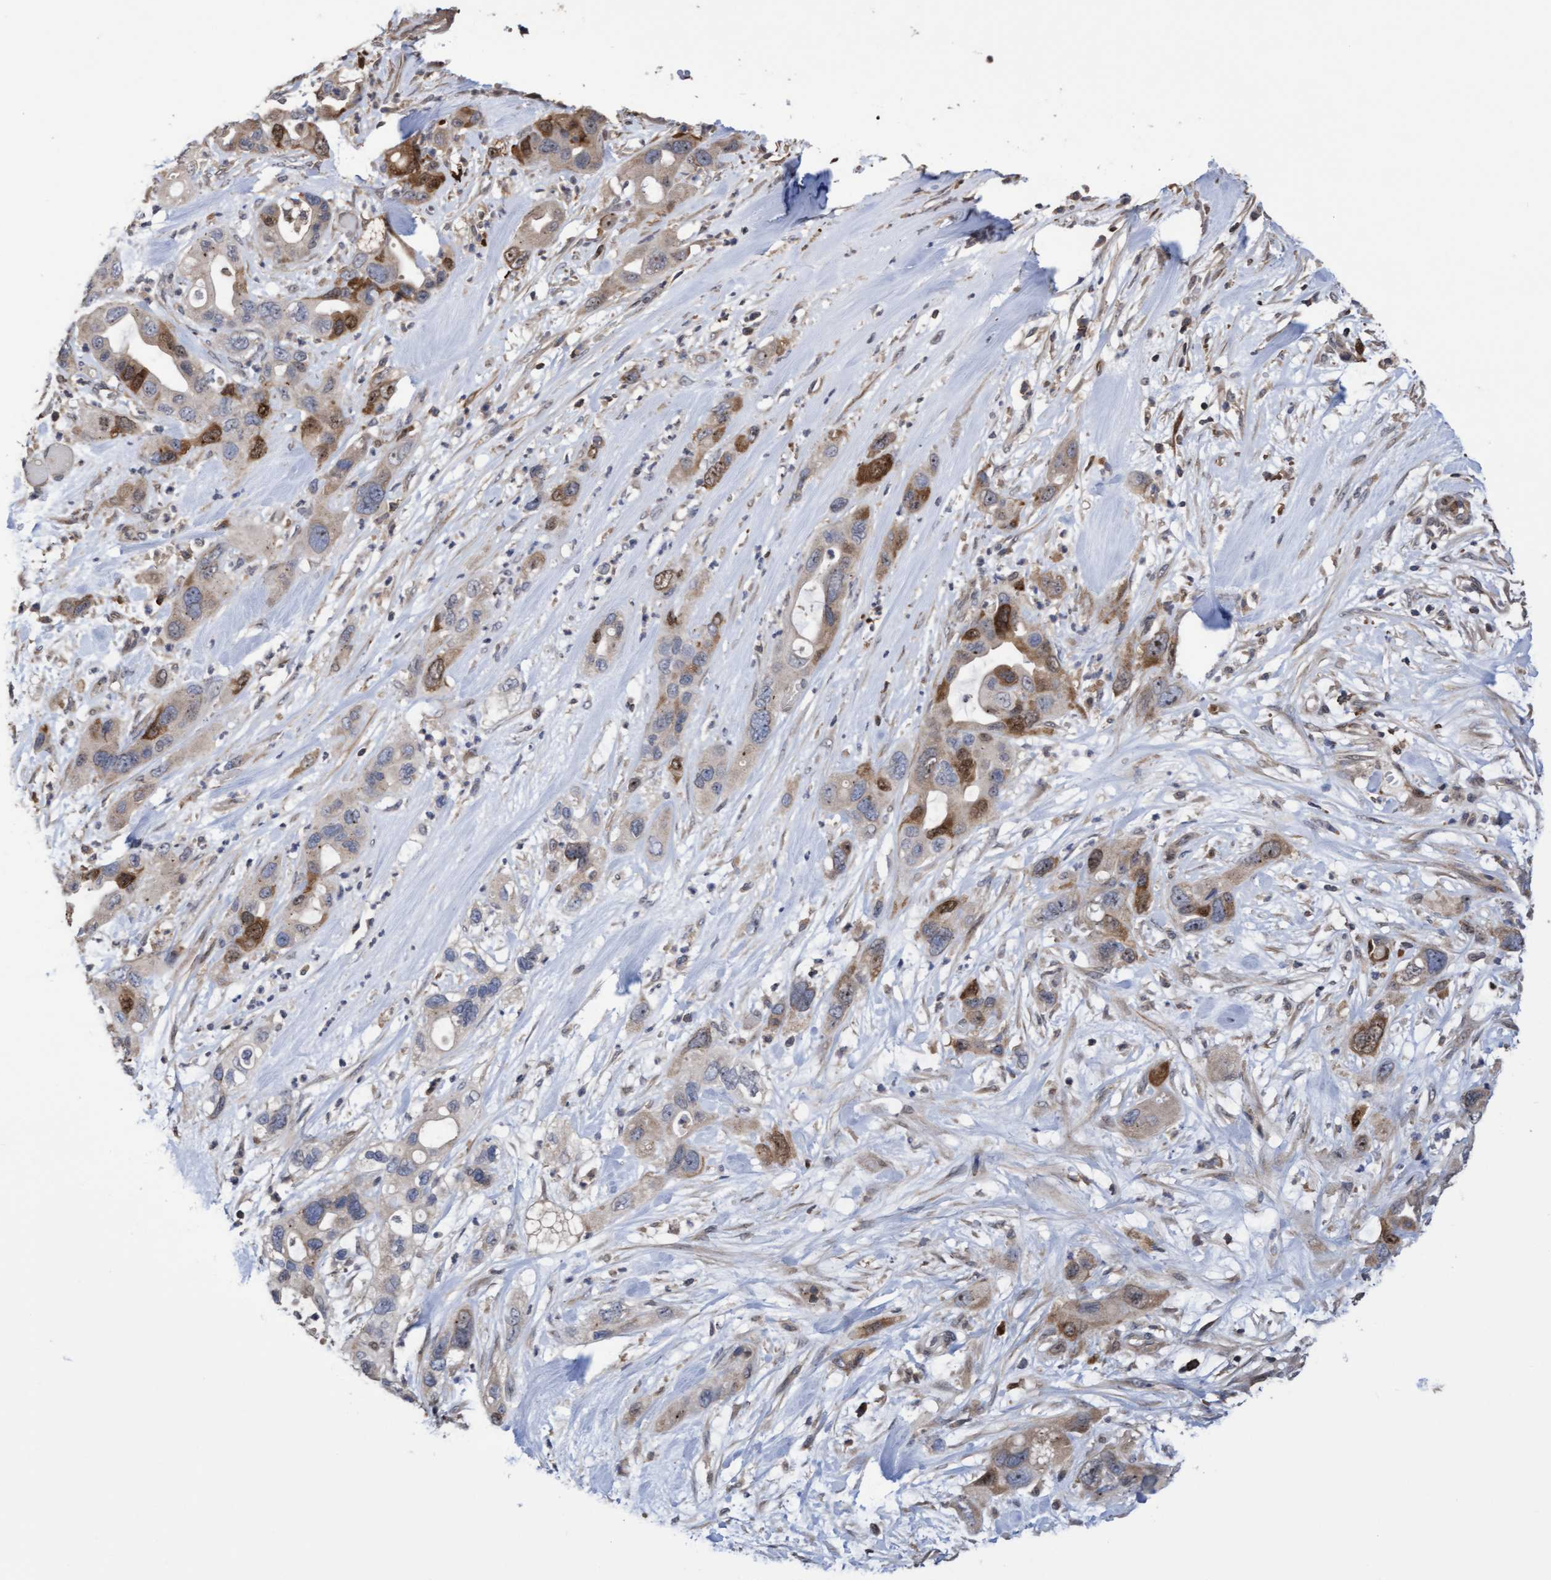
{"staining": {"intensity": "moderate", "quantity": ">75%", "location": "cytoplasmic/membranous,nuclear"}, "tissue": "pancreatic cancer", "cell_type": "Tumor cells", "image_type": "cancer", "snomed": [{"axis": "morphology", "description": "Adenocarcinoma, NOS"}, {"axis": "topography", "description": "Pancreas"}], "caption": "Brown immunohistochemical staining in adenocarcinoma (pancreatic) demonstrates moderate cytoplasmic/membranous and nuclear expression in approximately >75% of tumor cells.", "gene": "SLBP", "patient": {"sex": "female", "age": 71}}